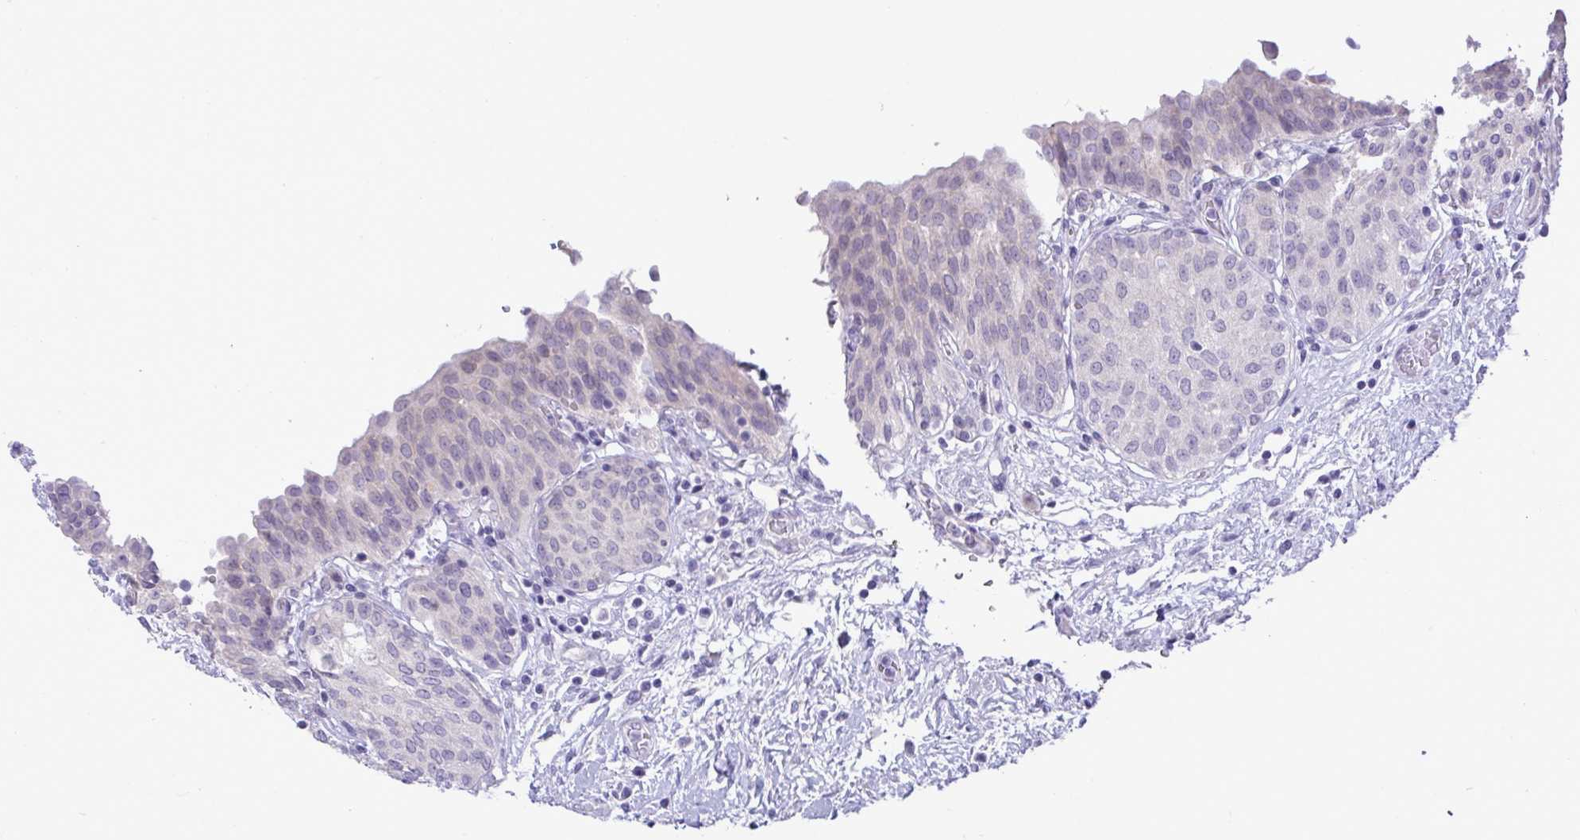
{"staining": {"intensity": "negative", "quantity": "none", "location": "none"}, "tissue": "urinary bladder", "cell_type": "Urothelial cells", "image_type": "normal", "snomed": [{"axis": "morphology", "description": "Normal tissue, NOS"}, {"axis": "topography", "description": "Urinary bladder"}], "caption": "IHC image of benign human urinary bladder stained for a protein (brown), which exhibits no expression in urothelial cells.", "gene": "C4orf33", "patient": {"sex": "male", "age": 68}}